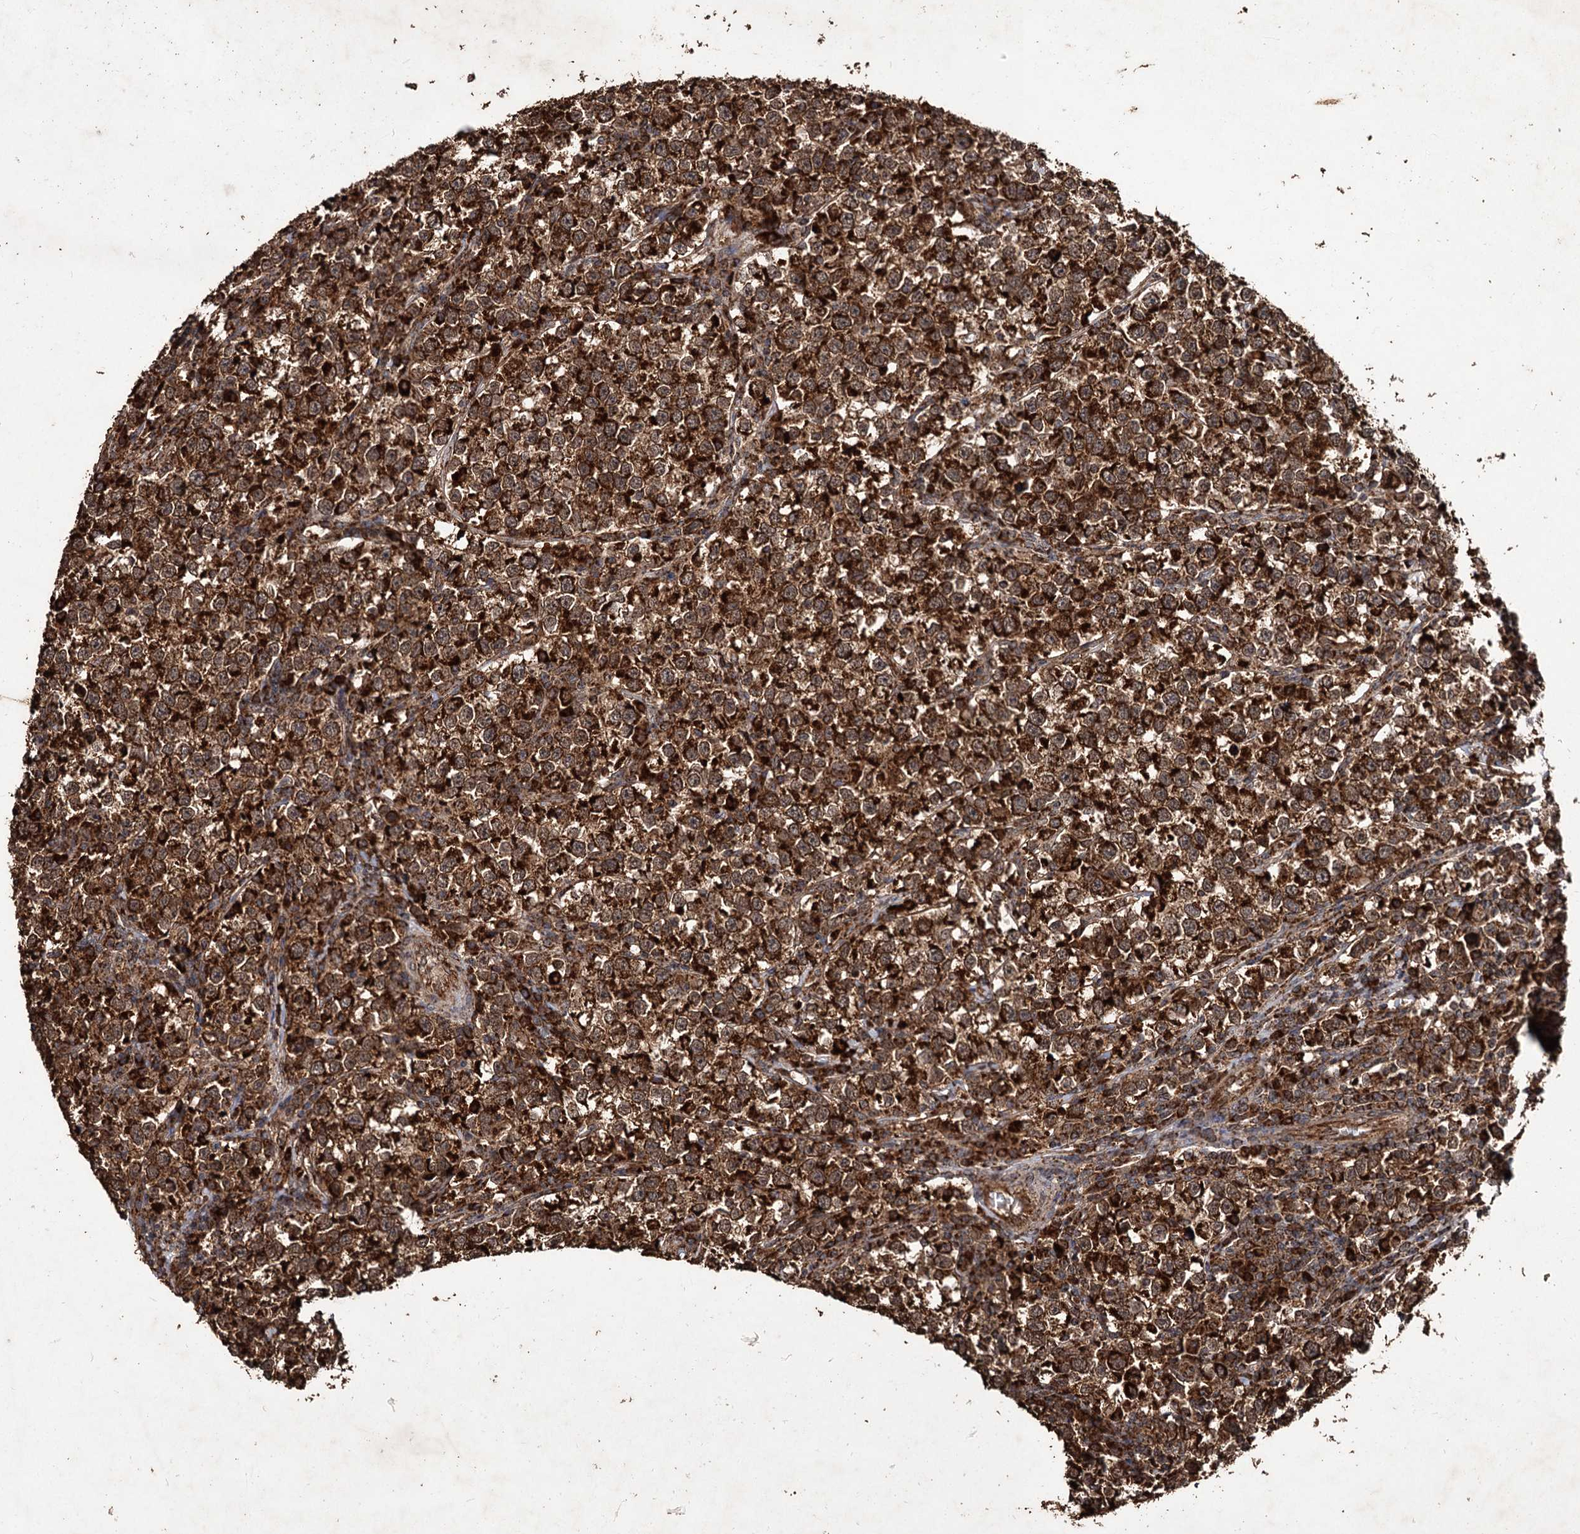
{"staining": {"intensity": "strong", "quantity": ">75%", "location": "cytoplasmic/membranous"}, "tissue": "testis cancer", "cell_type": "Tumor cells", "image_type": "cancer", "snomed": [{"axis": "morphology", "description": "Normal tissue, NOS"}, {"axis": "morphology", "description": "Seminoma, NOS"}, {"axis": "topography", "description": "Testis"}], "caption": "The micrograph reveals immunohistochemical staining of seminoma (testis). There is strong cytoplasmic/membranous positivity is appreciated in about >75% of tumor cells.", "gene": "IPO4", "patient": {"sex": "male", "age": 43}}